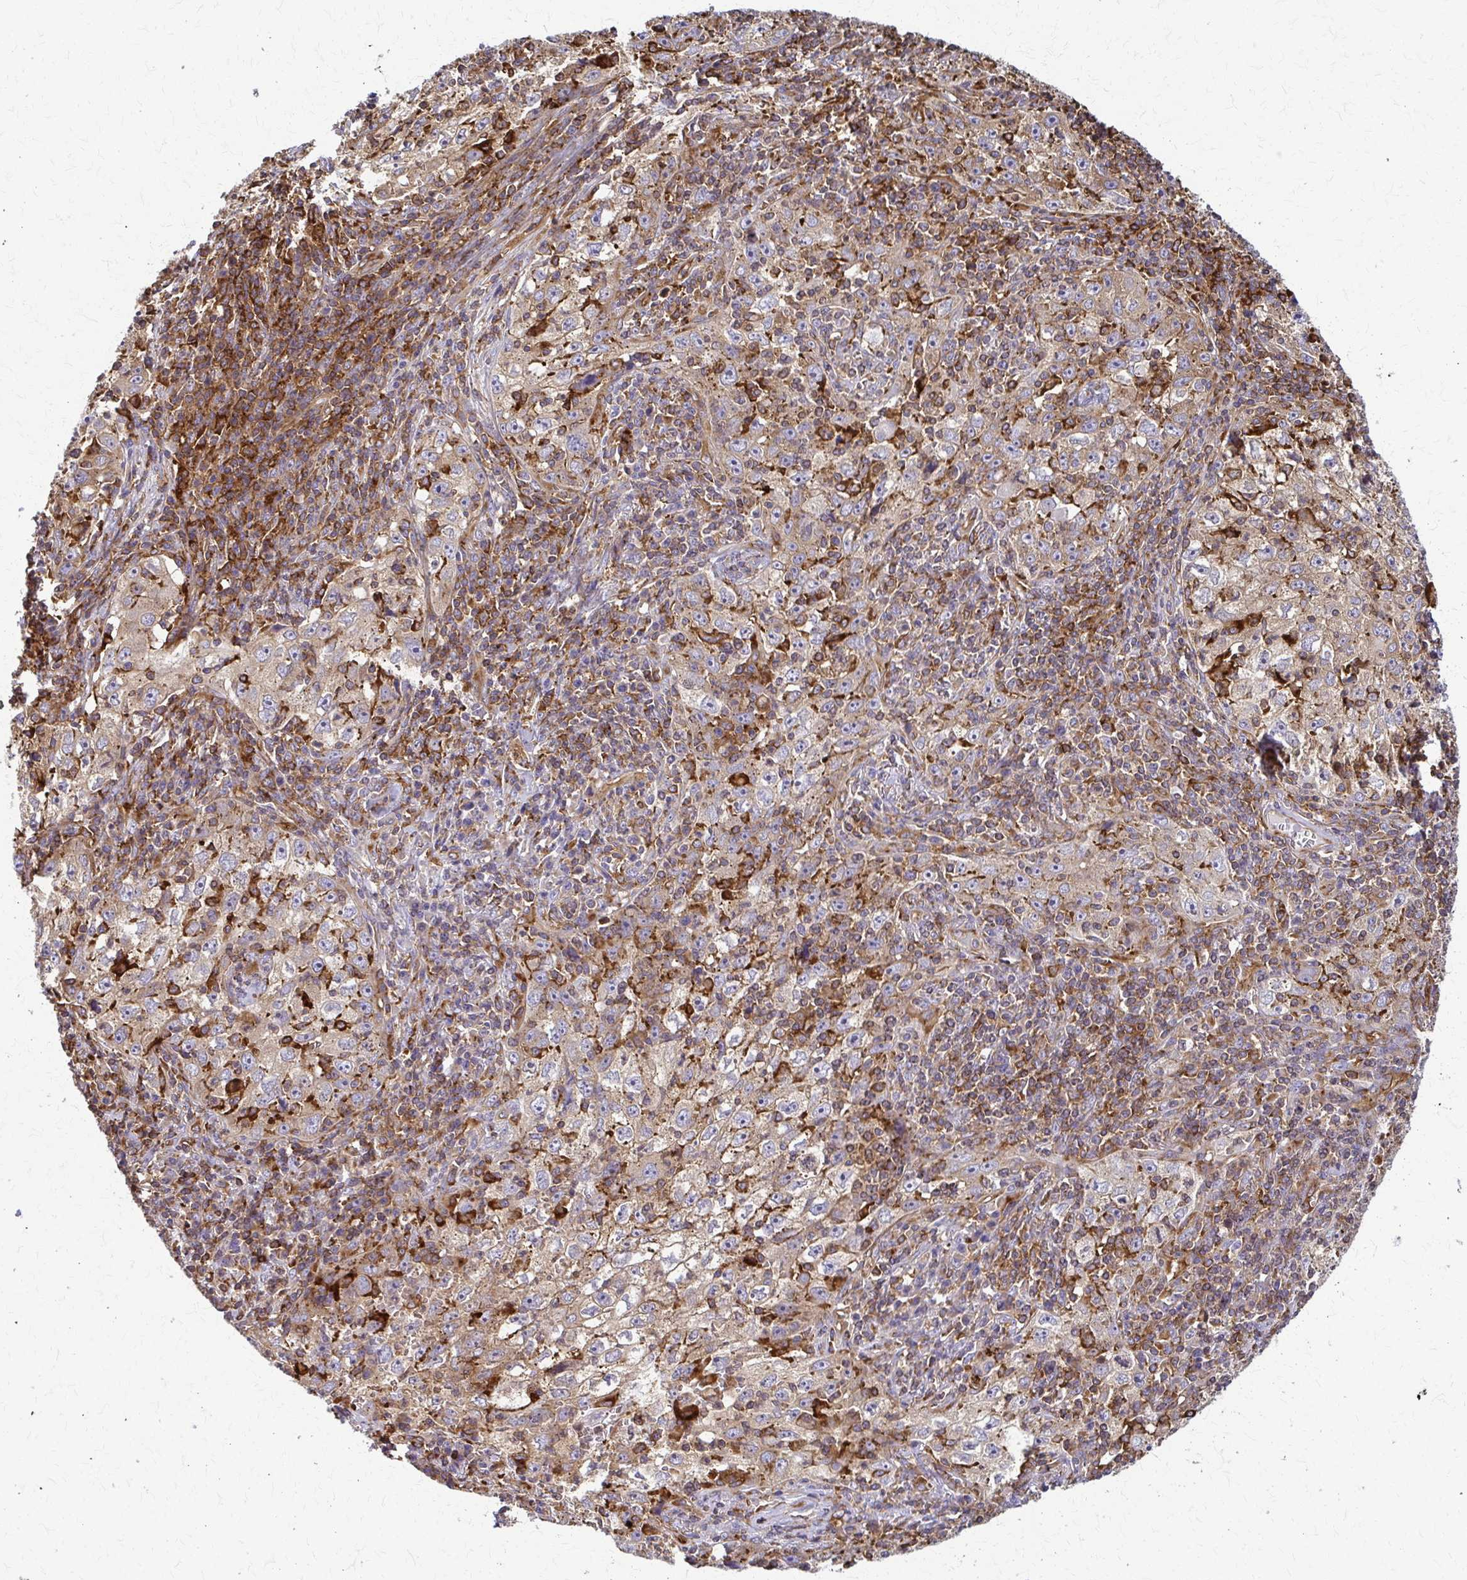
{"staining": {"intensity": "moderate", "quantity": ">75%", "location": "cytoplasmic/membranous"}, "tissue": "lung cancer", "cell_type": "Tumor cells", "image_type": "cancer", "snomed": [{"axis": "morphology", "description": "Squamous cell carcinoma, NOS"}, {"axis": "topography", "description": "Lung"}], "caption": "Lung squamous cell carcinoma tissue shows moderate cytoplasmic/membranous staining in approximately >75% of tumor cells, visualized by immunohistochemistry. (Brightfield microscopy of DAB IHC at high magnification).", "gene": "WASF2", "patient": {"sex": "male", "age": 71}}